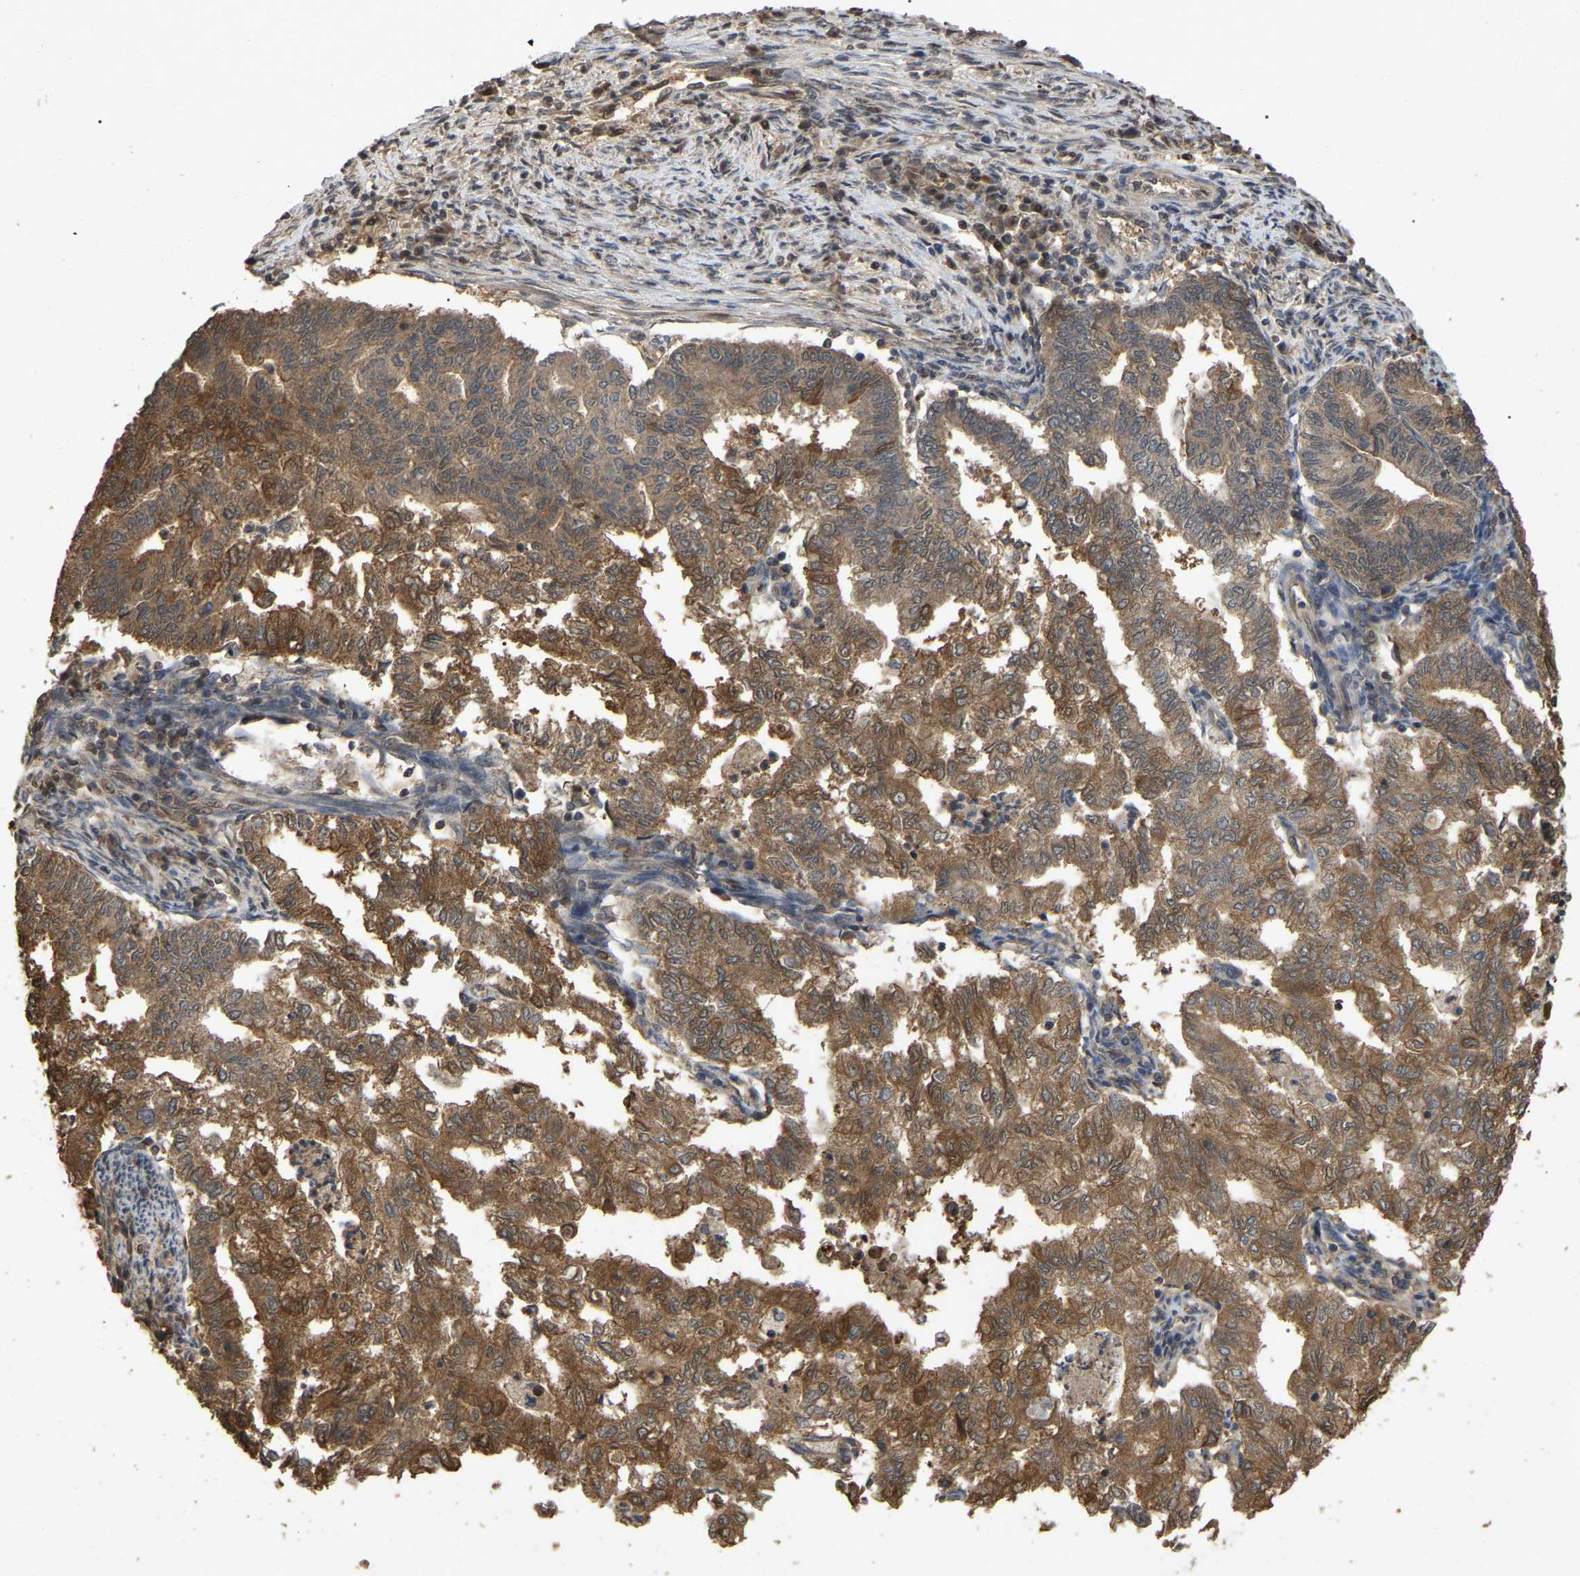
{"staining": {"intensity": "moderate", "quantity": ">75%", "location": "cytoplasmic/membranous"}, "tissue": "endometrial cancer", "cell_type": "Tumor cells", "image_type": "cancer", "snomed": [{"axis": "morphology", "description": "Polyp, NOS"}, {"axis": "morphology", "description": "Adenocarcinoma, NOS"}, {"axis": "morphology", "description": "Adenoma, NOS"}, {"axis": "topography", "description": "Endometrium"}], "caption": "This histopathology image displays IHC staining of human endometrial cancer (adenoma), with medium moderate cytoplasmic/membranous staining in about >75% of tumor cells.", "gene": "FAM219A", "patient": {"sex": "female", "age": 79}}